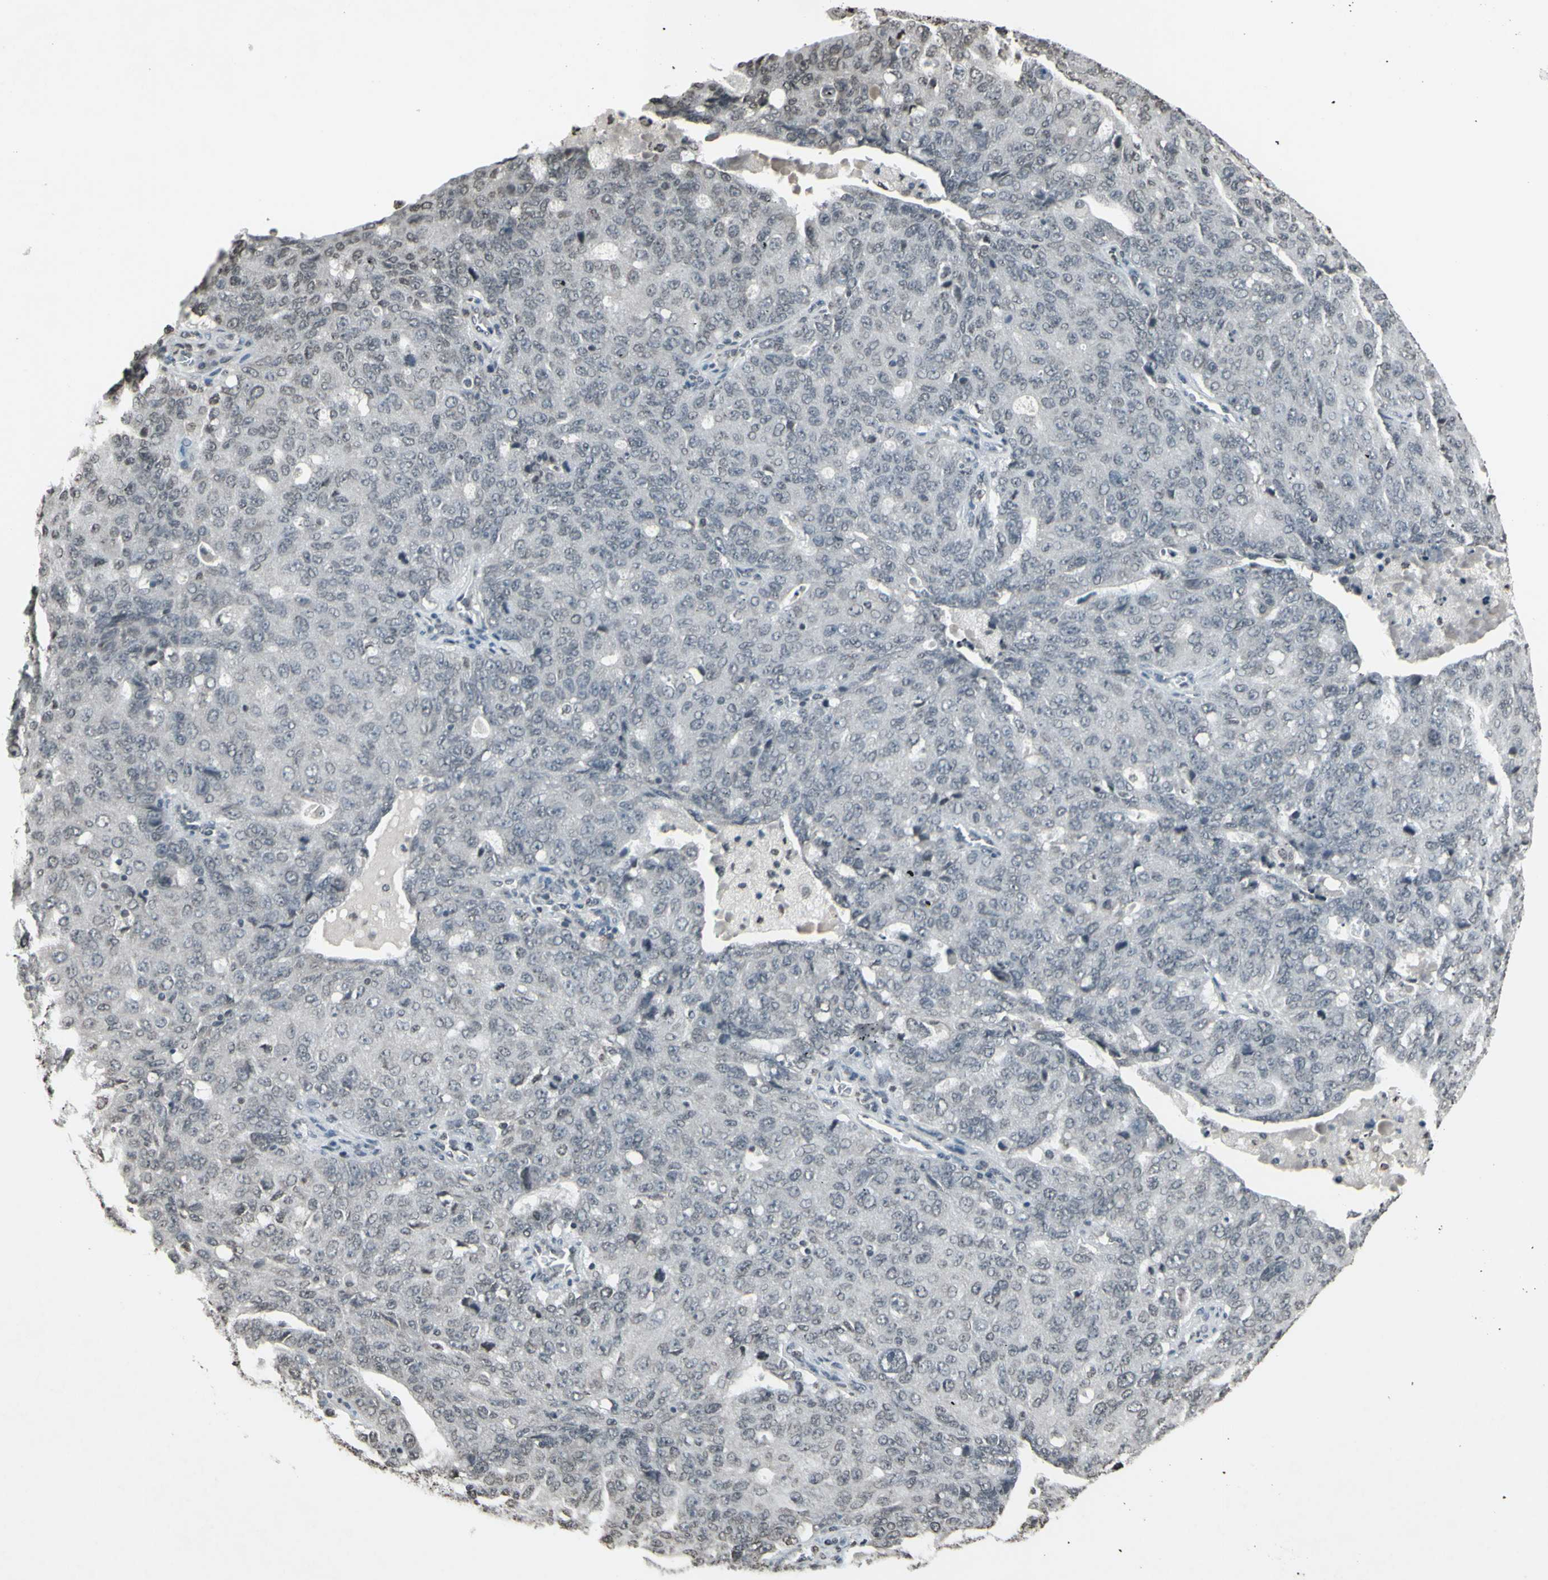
{"staining": {"intensity": "negative", "quantity": "none", "location": "none"}, "tissue": "ovarian cancer", "cell_type": "Tumor cells", "image_type": "cancer", "snomed": [{"axis": "morphology", "description": "Carcinoma, endometroid"}, {"axis": "topography", "description": "Ovary"}], "caption": "A micrograph of human endometroid carcinoma (ovarian) is negative for staining in tumor cells.", "gene": "CD79B", "patient": {"sex": "female", "age": 62}}